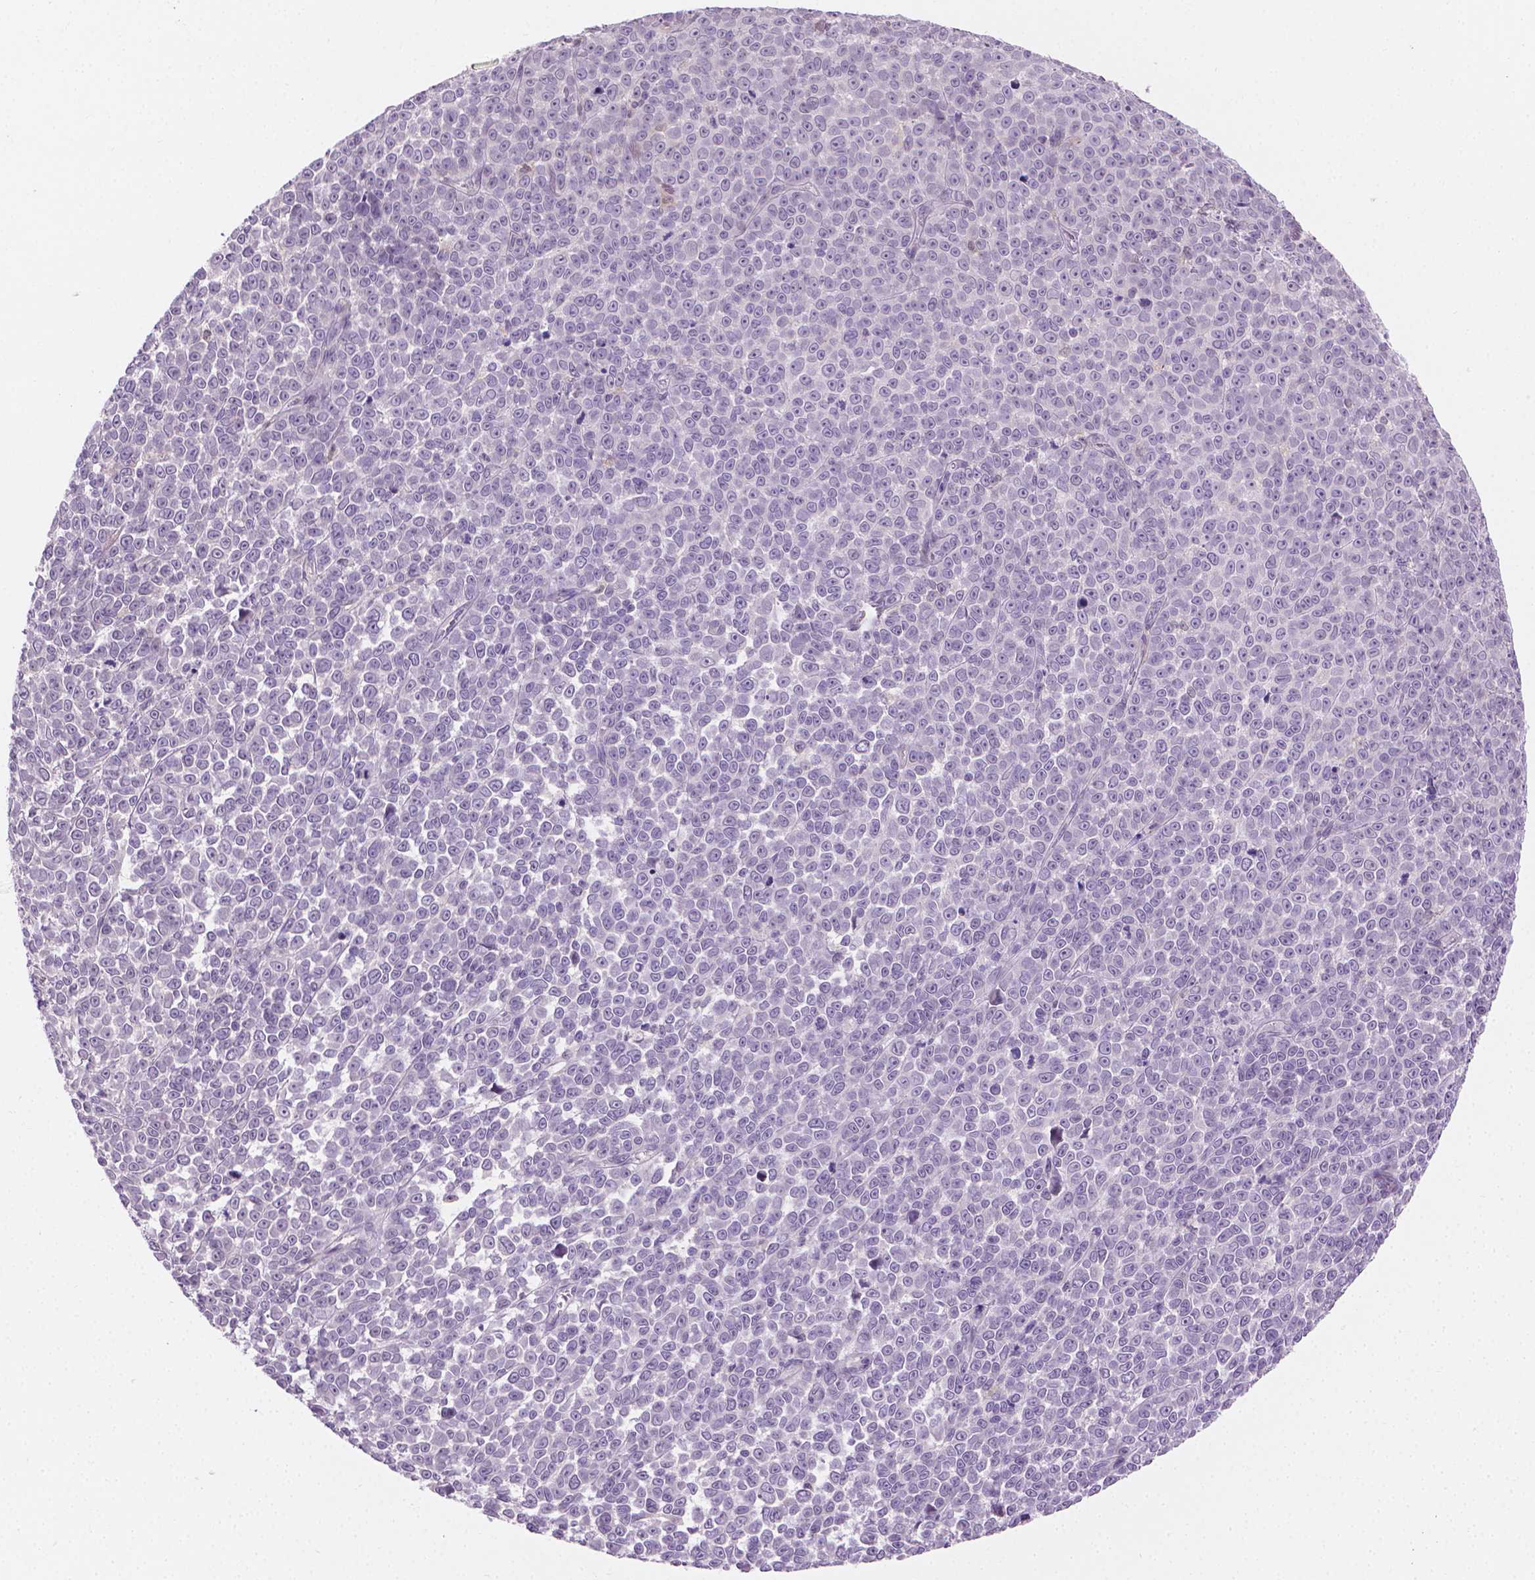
{"staining": {"intensity": "negative", "quantity": "none", "location": "none"}, "tissue": "melanoma", "cell_type": "Tumor cells", "image_type": "cancer", "snomed": [{"axis": "morphology", "description": "Malignant melanoma, NOS"}, {"axis": "topography", "description": "Skin"}], "caption": "The image exhibits no staining of tumor cells in melanoma.", "gene": "GSDMA", "patient": {"sex": "female", "age": 95}}